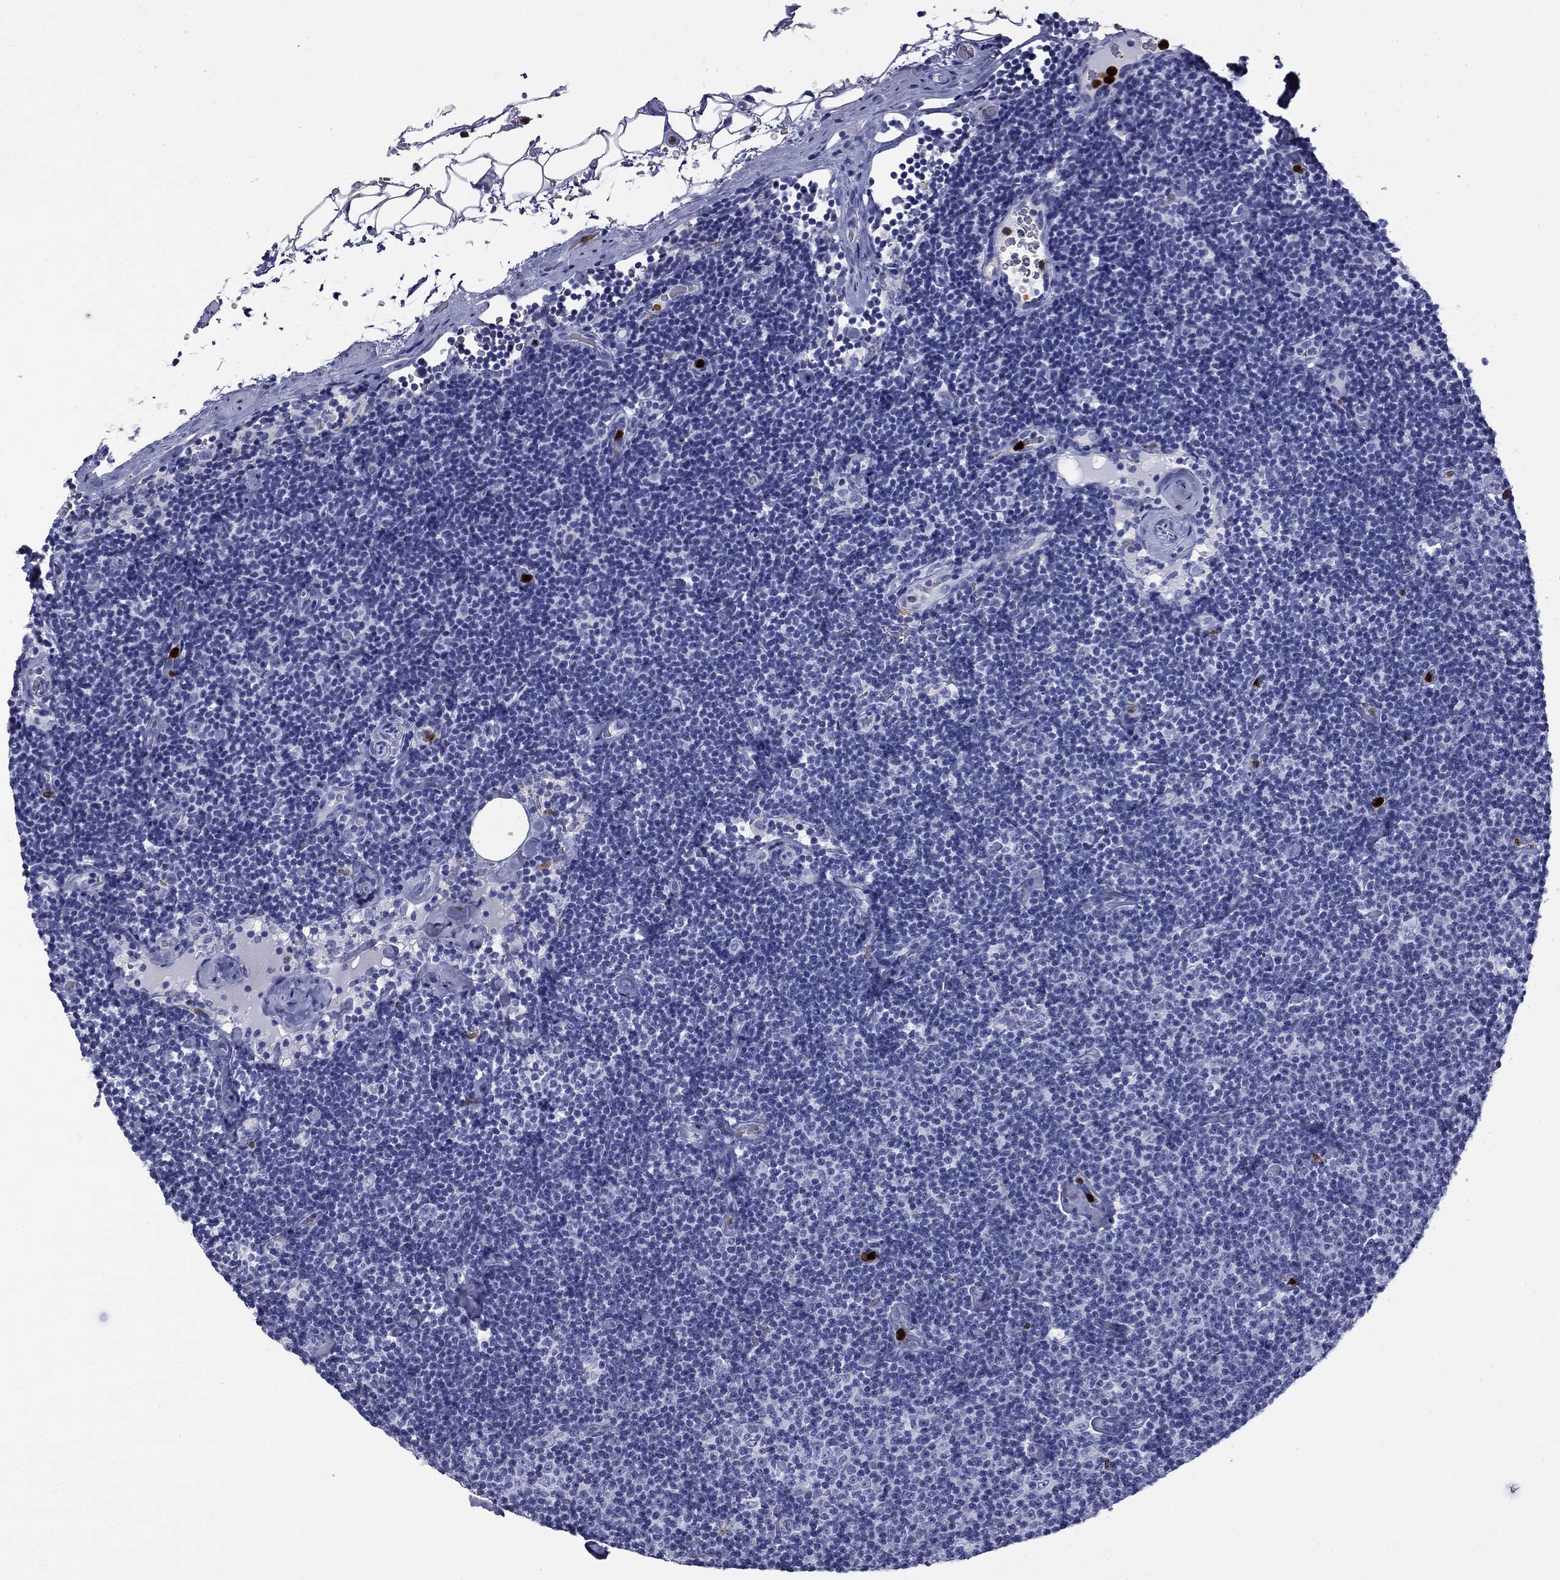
{"staining": {"intensity": "negative", "quantity": "none", "location": "none"}, "tissue": "lymphoma", "cell_type": "Tumor cells", "image_type": "cancer", "snomed": [{"axis": "morphology", "description": "Malignant lymphoma, non-Hodgkin's type, Low grade"}, {"axis": "topography", "description": "Lymph node"}], "caption": "A high-resolution histopathology image shows IHC staining of lymphoma, which shows no significant staining in tumor cells.", "gene": "TRIM29", "patient": {"sex": "male", "age": 81}}